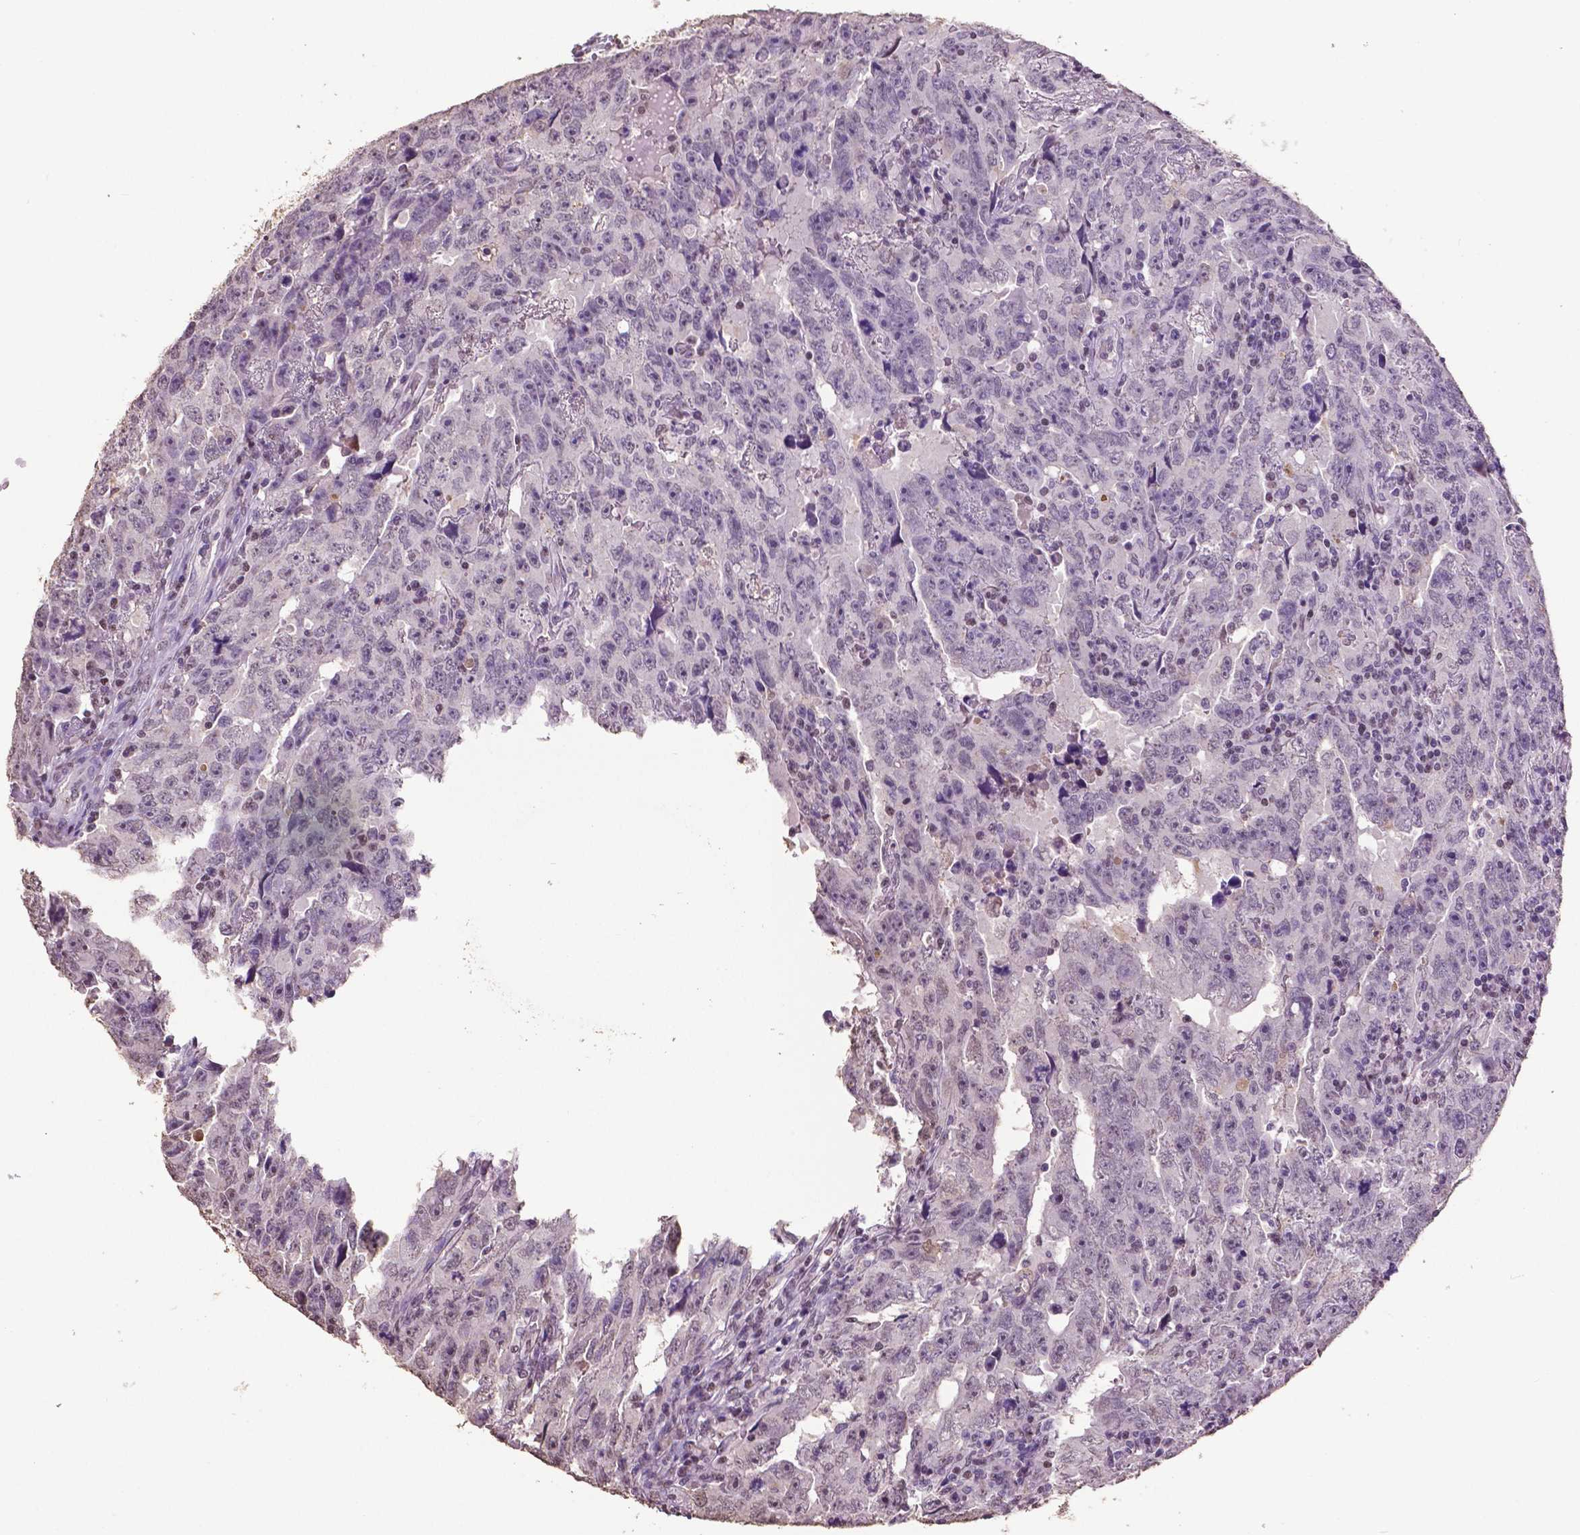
{"staining": {"intensity": "negative", "quantity": "none", "location": "none"}, "tissue": "testis cancer", "cell_type": "Tumor cells", "image_type": "cancer", "snomed": [{"axis": "morphology", "description": "Carcinoma, Embryonal, NOS"}, {"axis": "topography", "description": "Testis"}], "caption": "Photomicrograph shows no significant protein staining in tumor cells of testis cancer (embryonal carcinoma). (IHC, brightfield microscopy, high magnification).", "gene": "RUNX3", "patient": {"sex": "male", "age": 24}}